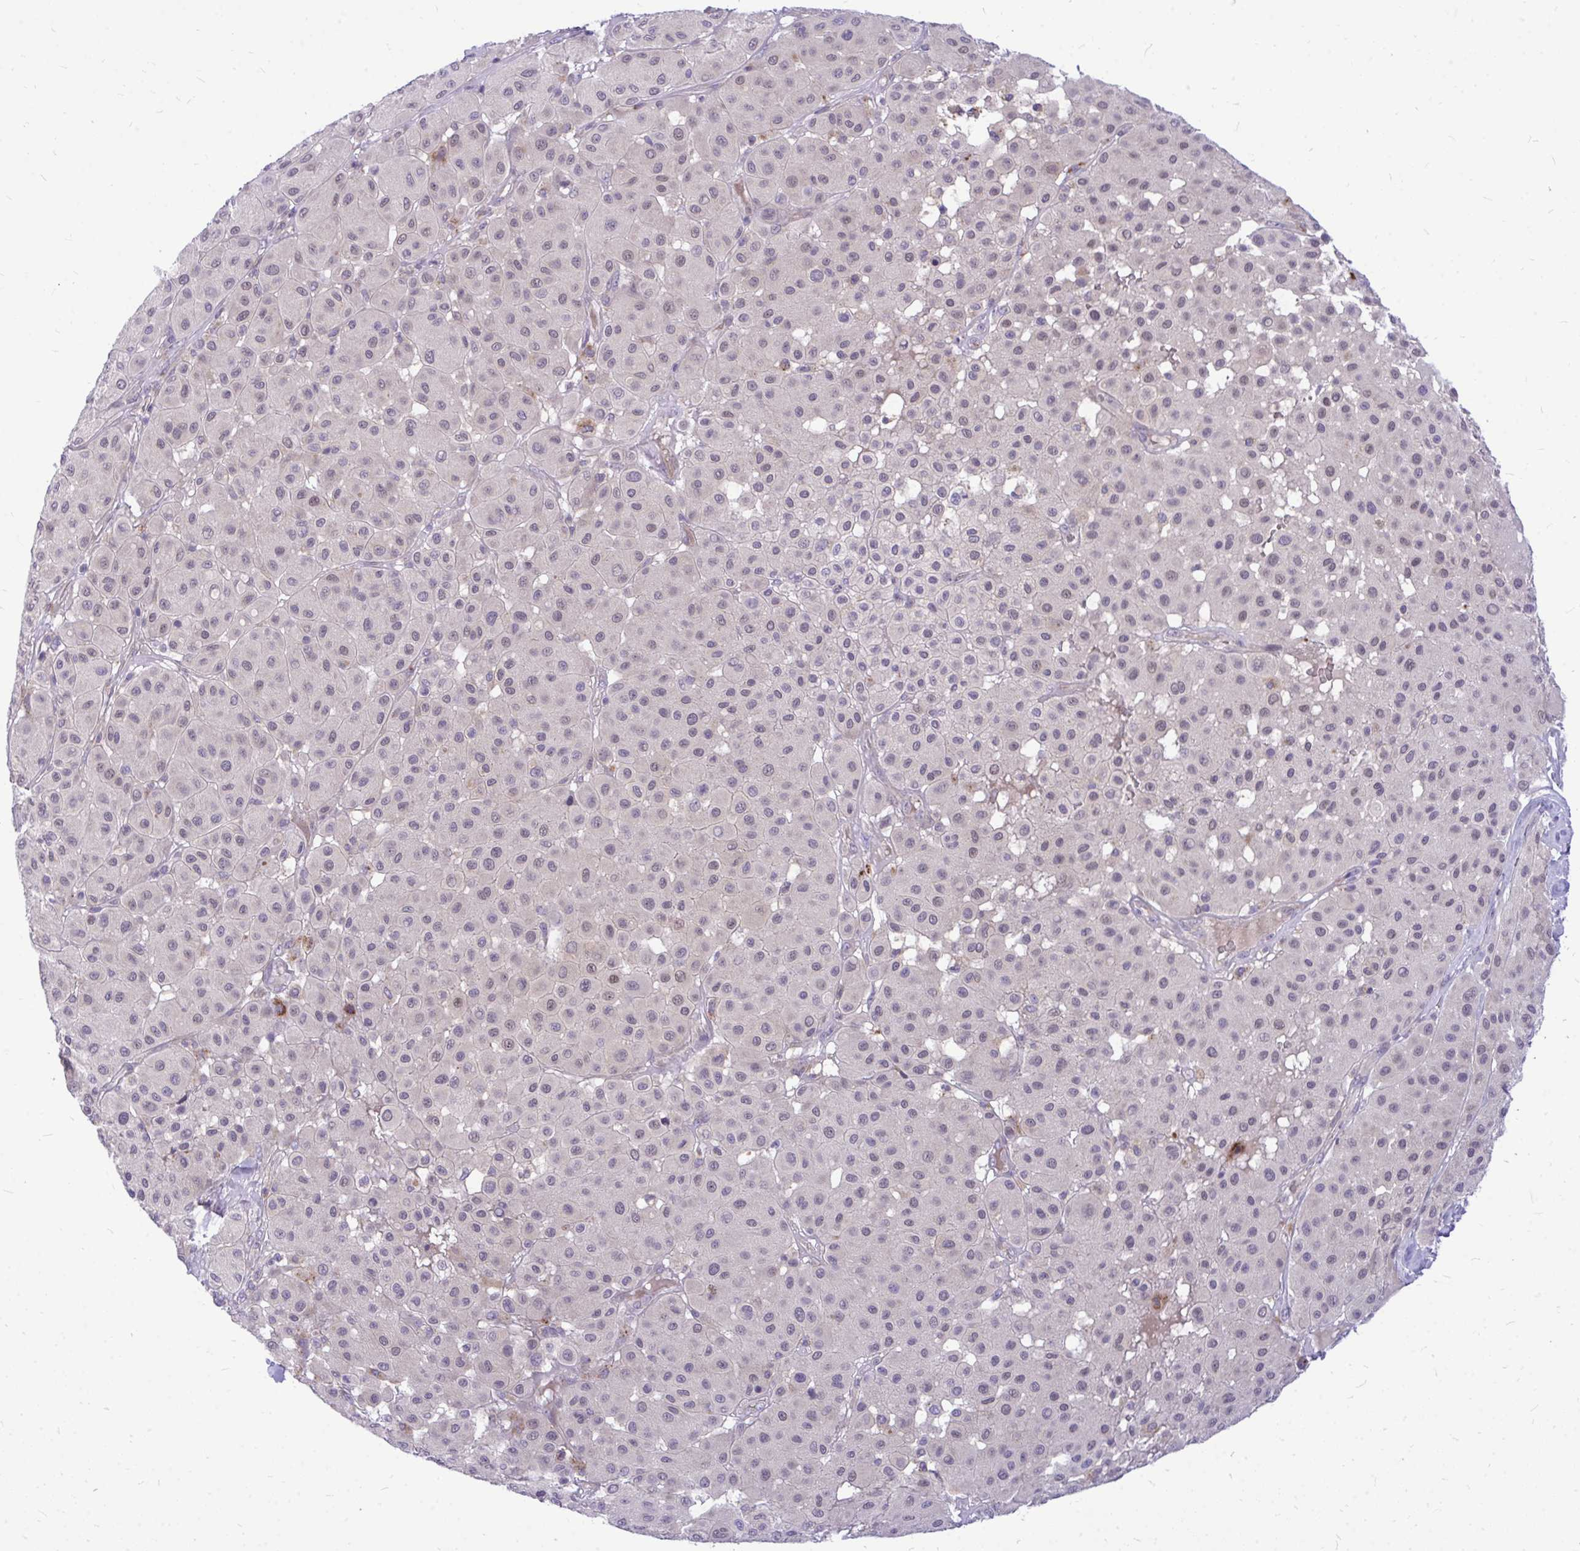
{"staining": {"intensity": "negative", "quantity": "none", "location": "none"}, "tissue": "melanoma", "cell_type": "Tumor cells", "image_type": "cancer", "snomed": [{"axis": "morphology", "description": "Malignant melanoma, Metastatic site"}, {"axis": "topography", "description": "Smooth muscle"}], "caption": "Melanoma was stained to show a protein in brown. There is no significant staining in tumor cells.", "gene": "ZSCAN25", "patient": {"sex": "male", "age": 41}}